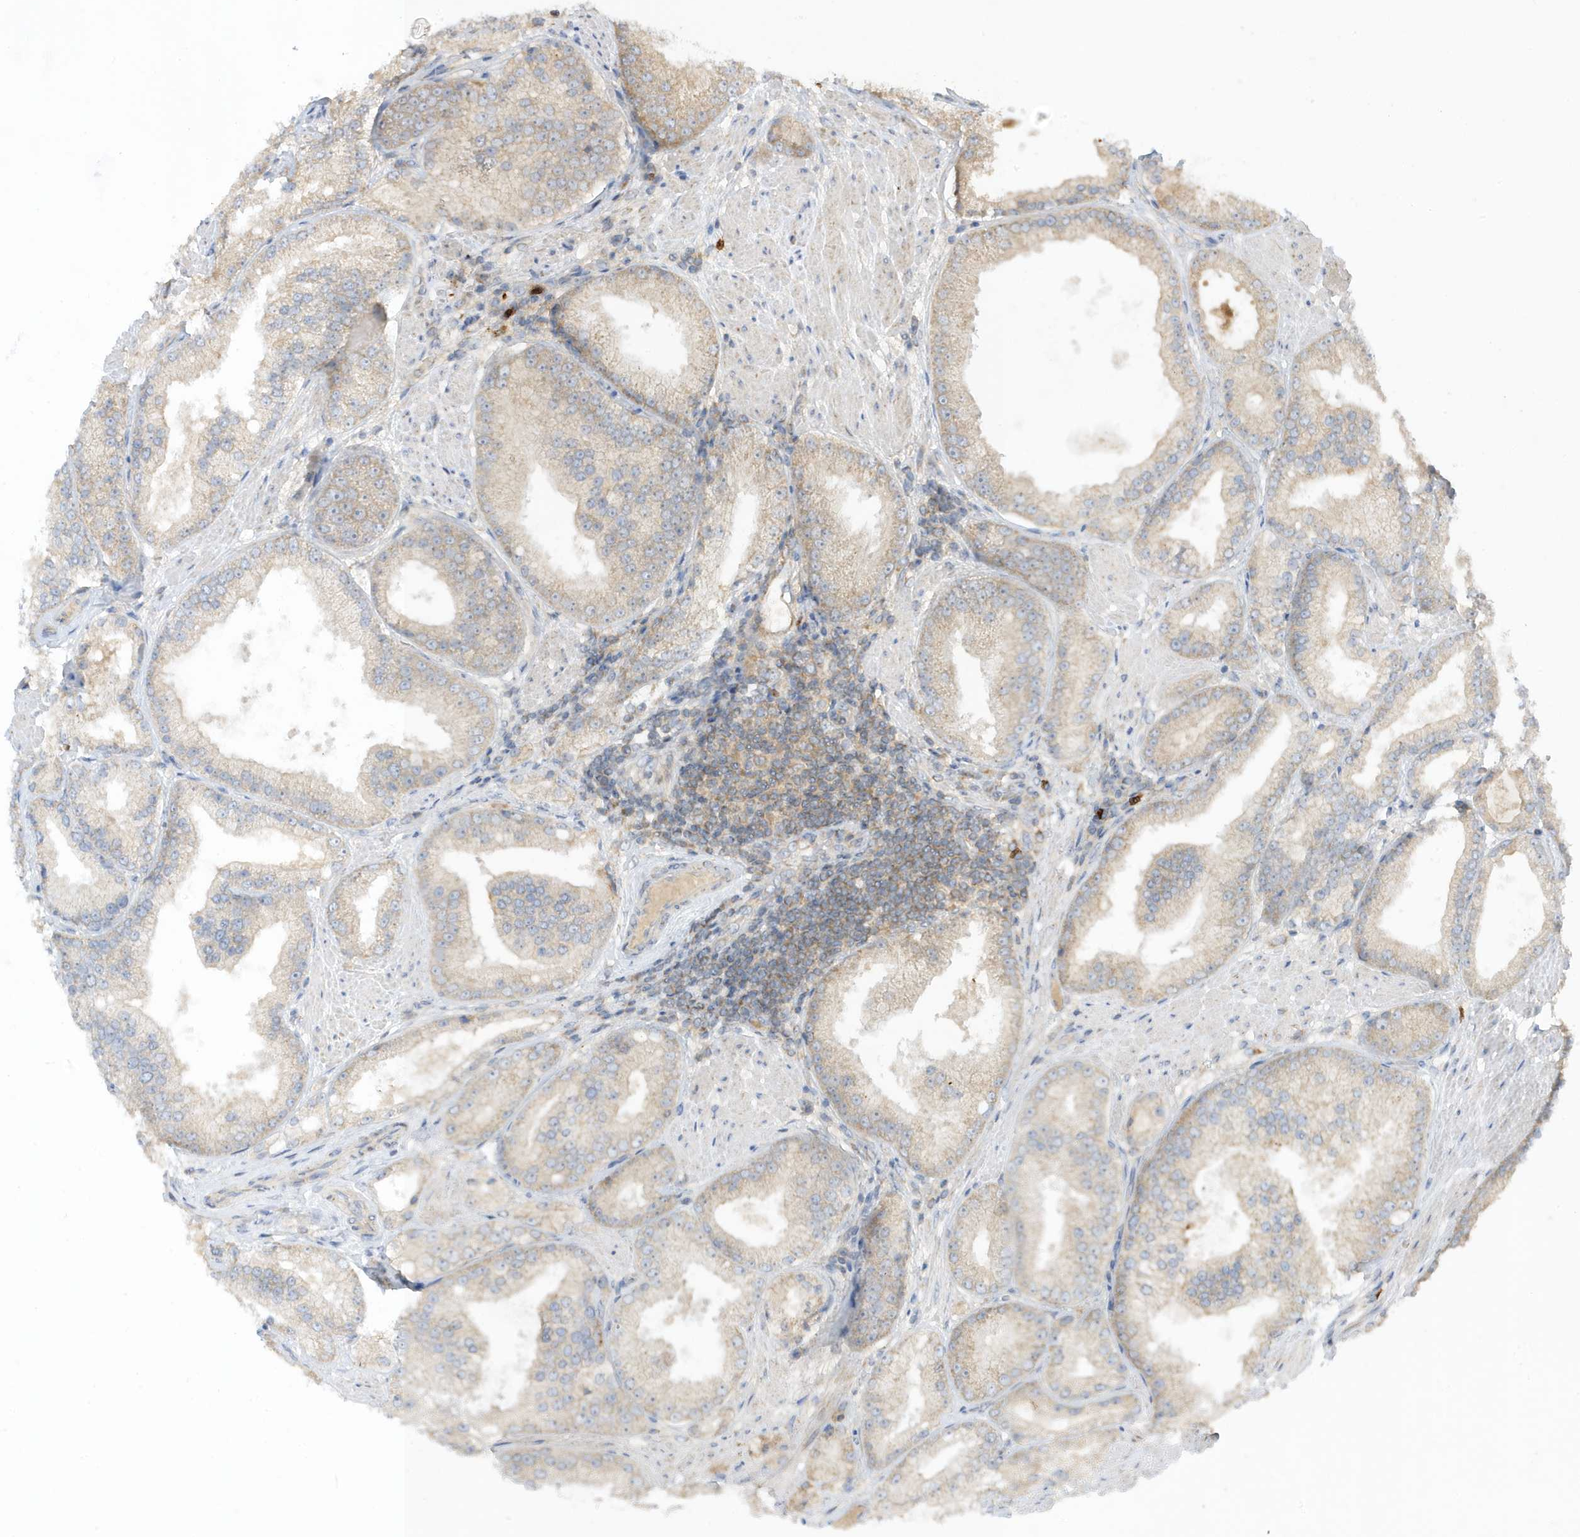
{"staining": {"intensity": "weak", "quantity": "25%-75%", "location": "cytoplasmic/membranous"}, "tissue": "prostate cancer", "cell_type": "Tumor cells", "image_type": "cancer", "snomed": [{"axis": "morphology", "description": "Adenocarcinoma, Low grade"}, {"axis": "topography", "description": "Prostate"}], "caption": "This is an image of immunohistochemistry (IHC) staining of prostate cancer (adenocarcinoma (low-grade)), which shows weak expression in the cytoplasmic/membranous of tumor cells.", "gene": "NPPC", "patient": {"sex": "male", "age": 67}}